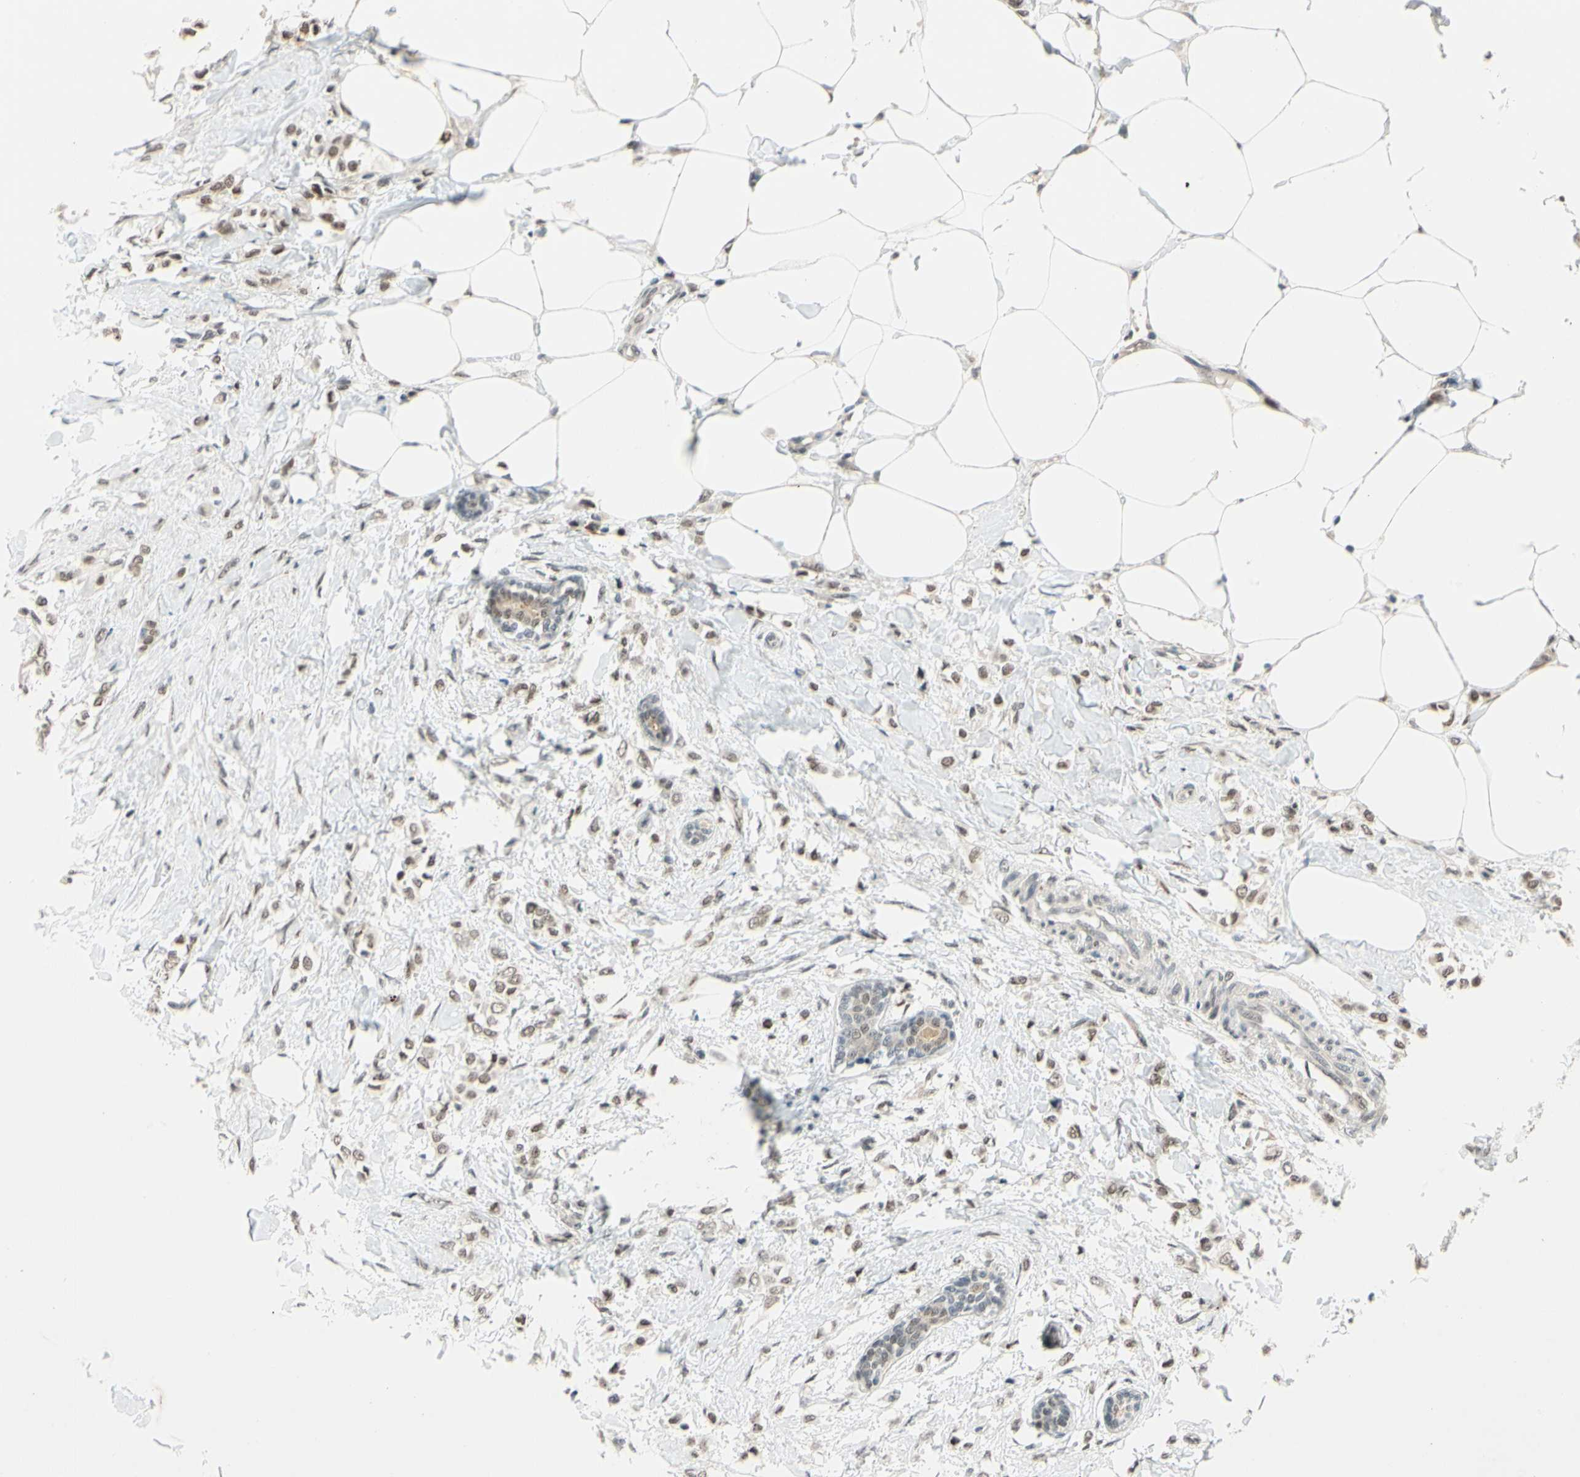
{"staining": {"intensity": "weak", "quantity": ">75%", "location": "cytoplasmic/membranous,nuclear"}, "tissue": "breast cancer", "cell_type": "Tumor cells", "image_type": "cancer", "snomed": [{"axis": "morphology", "description": "Lobular carcinoma, in situ"}, {"axis": "morphology", "description": "Lobular carcinoma"}, {"axis": "topography", "description": "Breast"}], "caption": "Breast lobular carcinoma tissue demonstrates weak cytoplasmic/membranous and nuclear expression in about >75% of tumor cells, visualized by immunohistochemistry.", "gene": "POGZ", "patient": {"sex": "female", "age": 41}}